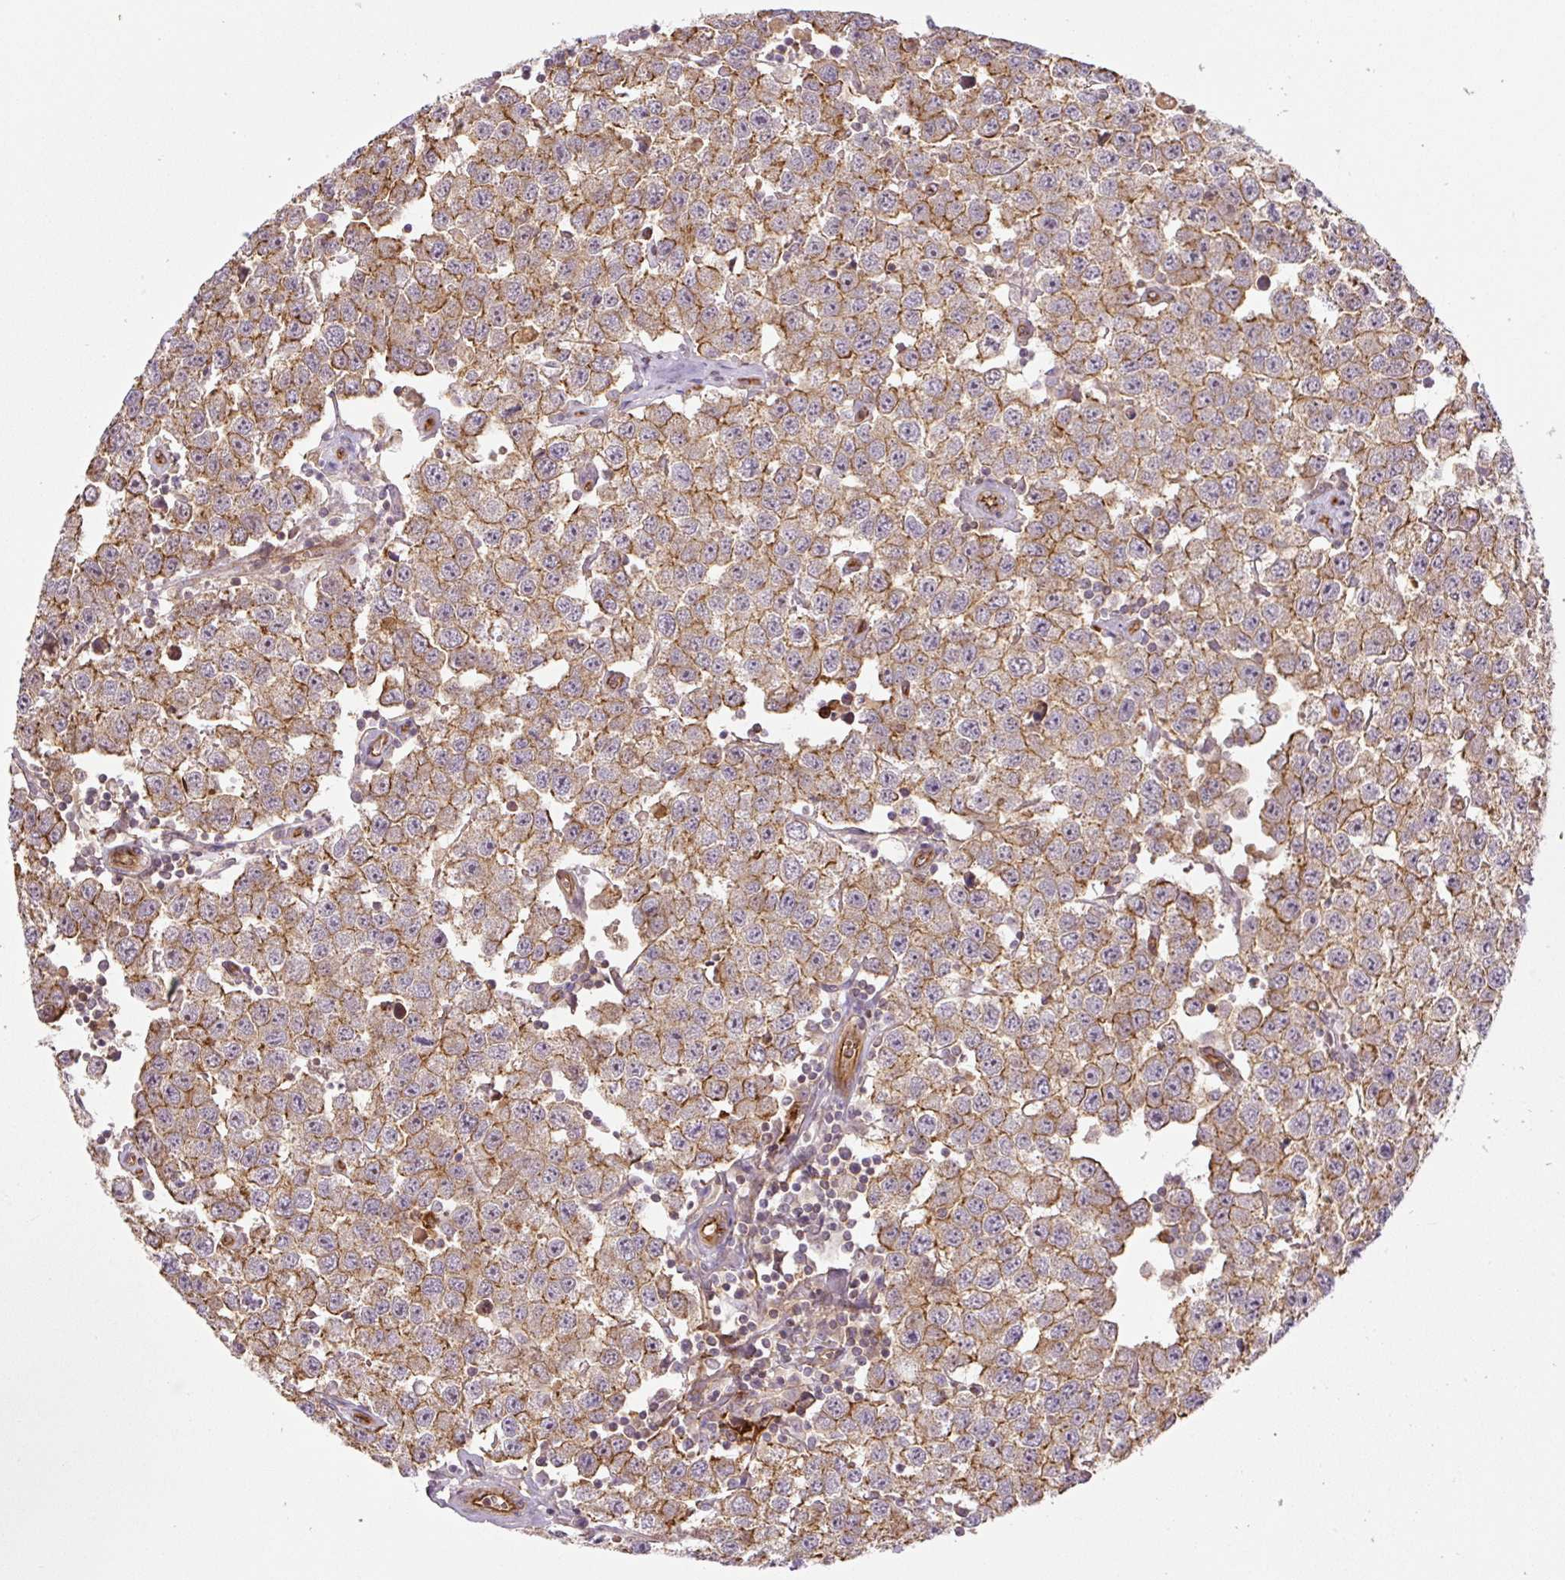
{"staining": {"intensity": "moderate", "quantity": ">75%", "location": "cytoplasmic/membranous"}, "tissue": "testis cancer", "cell_type": "Tumor cells", "image_type": "cancer", "snomed": [{"axis": "morphology", "description": "Seminoma, NOS"}, {"axis": "topography", "description": "Testis"}], "caption": "An image of seminoma (testis) stained for a protein displays moderate cytoplasmic/membranous brown staining in tumor cells. Using DAB (3,3'-diaminobenzidine) (brown) and hematoxylin (blue) stains, captured at high magnification using brightfield microscopy.", "gene": "B3GALT5", "patient": {"sex": "male", "age": 34}}